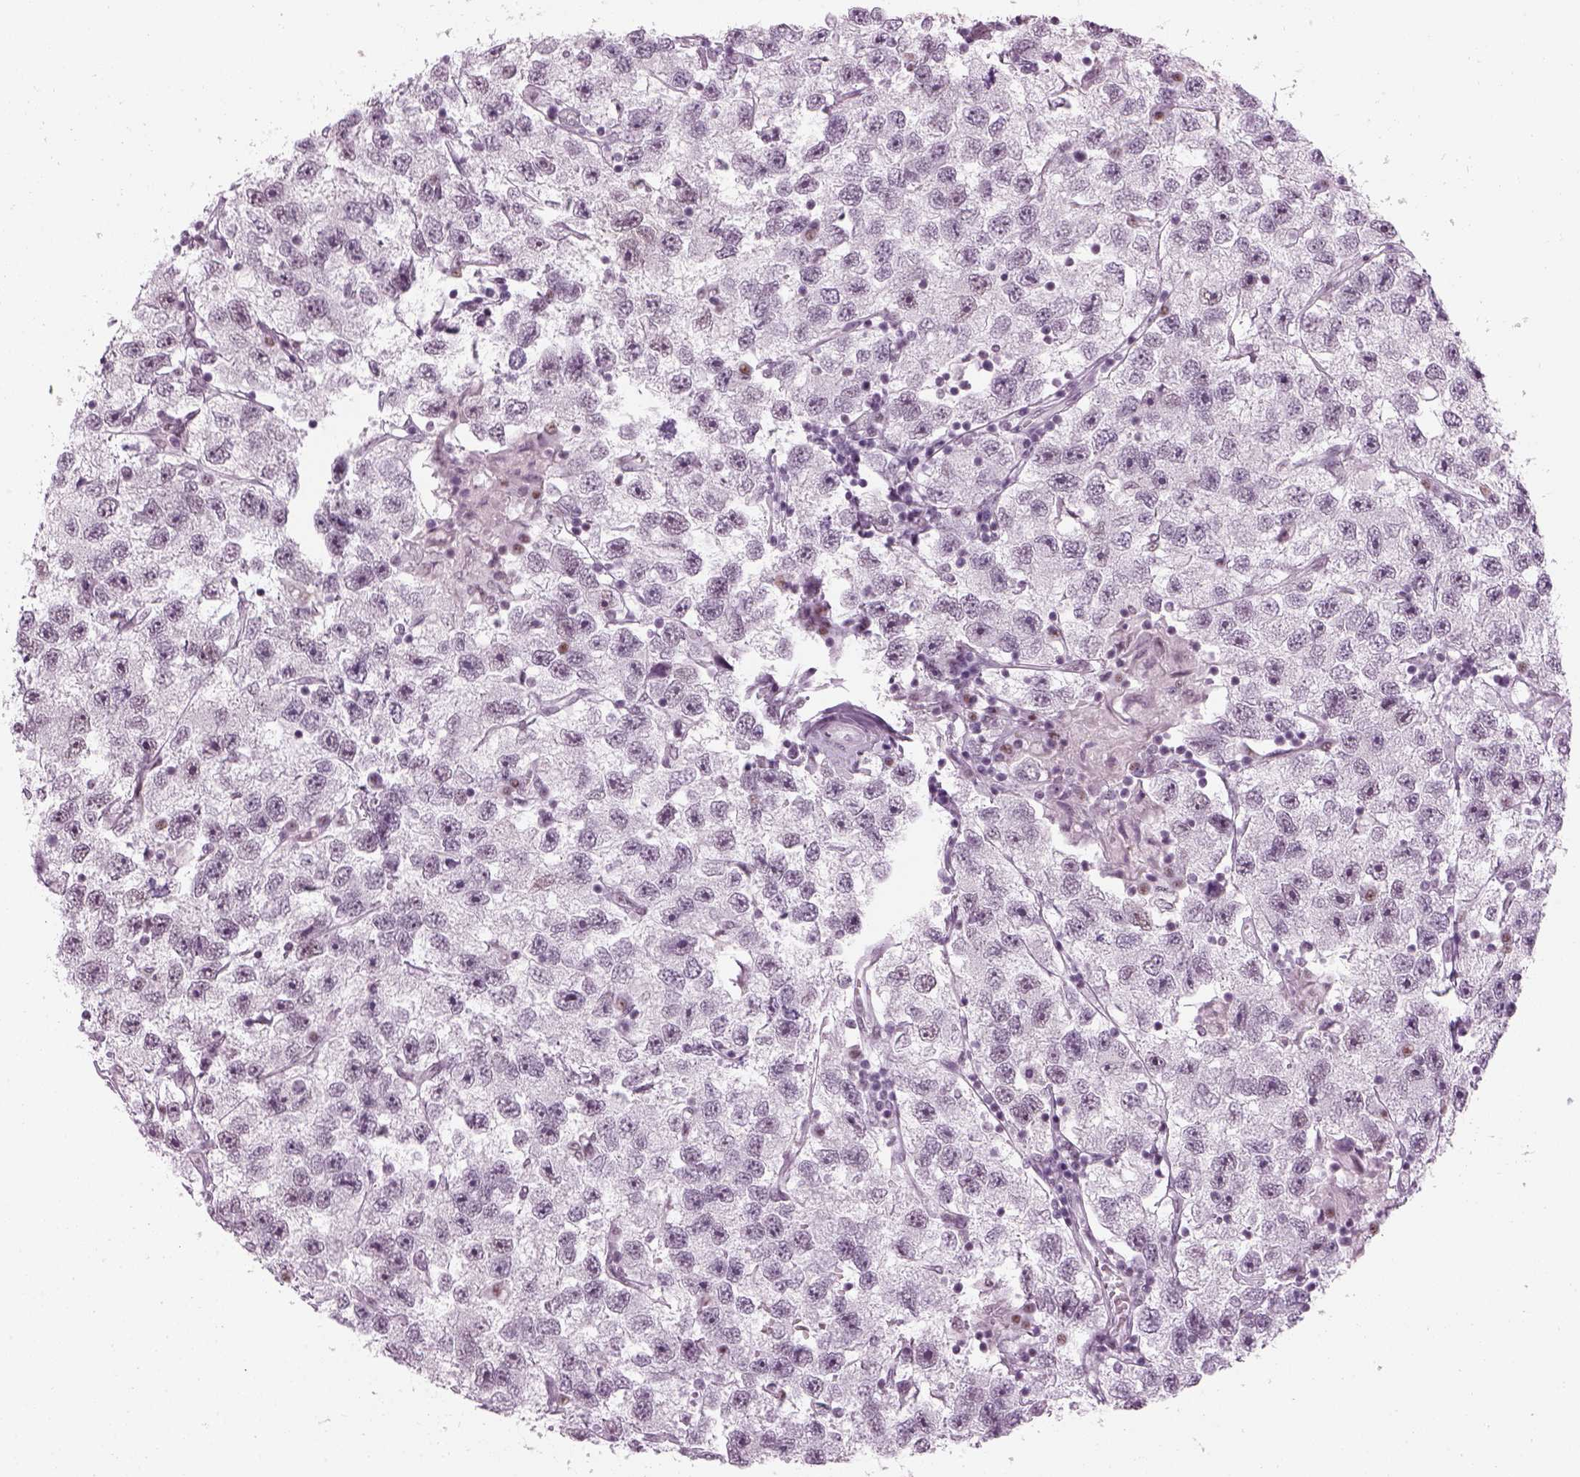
{"staining": {"intensity": "negative", "quantity": "none", "location": "none"}, "tissue": "testis cancer", "cell_type": "Tumor cells", "image_type": "cancer", "snomed": [{"axis": "morphology", "description": "Seminoma, NOS"}, {"axis": "topography", "description": "Testis"}], "caption": "Tumor cells show no significant protein staining in seminoma (testis). (IHC, brightfield microscopy, high magnification).", "gene": "KCNG2", "patient": {"sex": "male", "age": 26}}